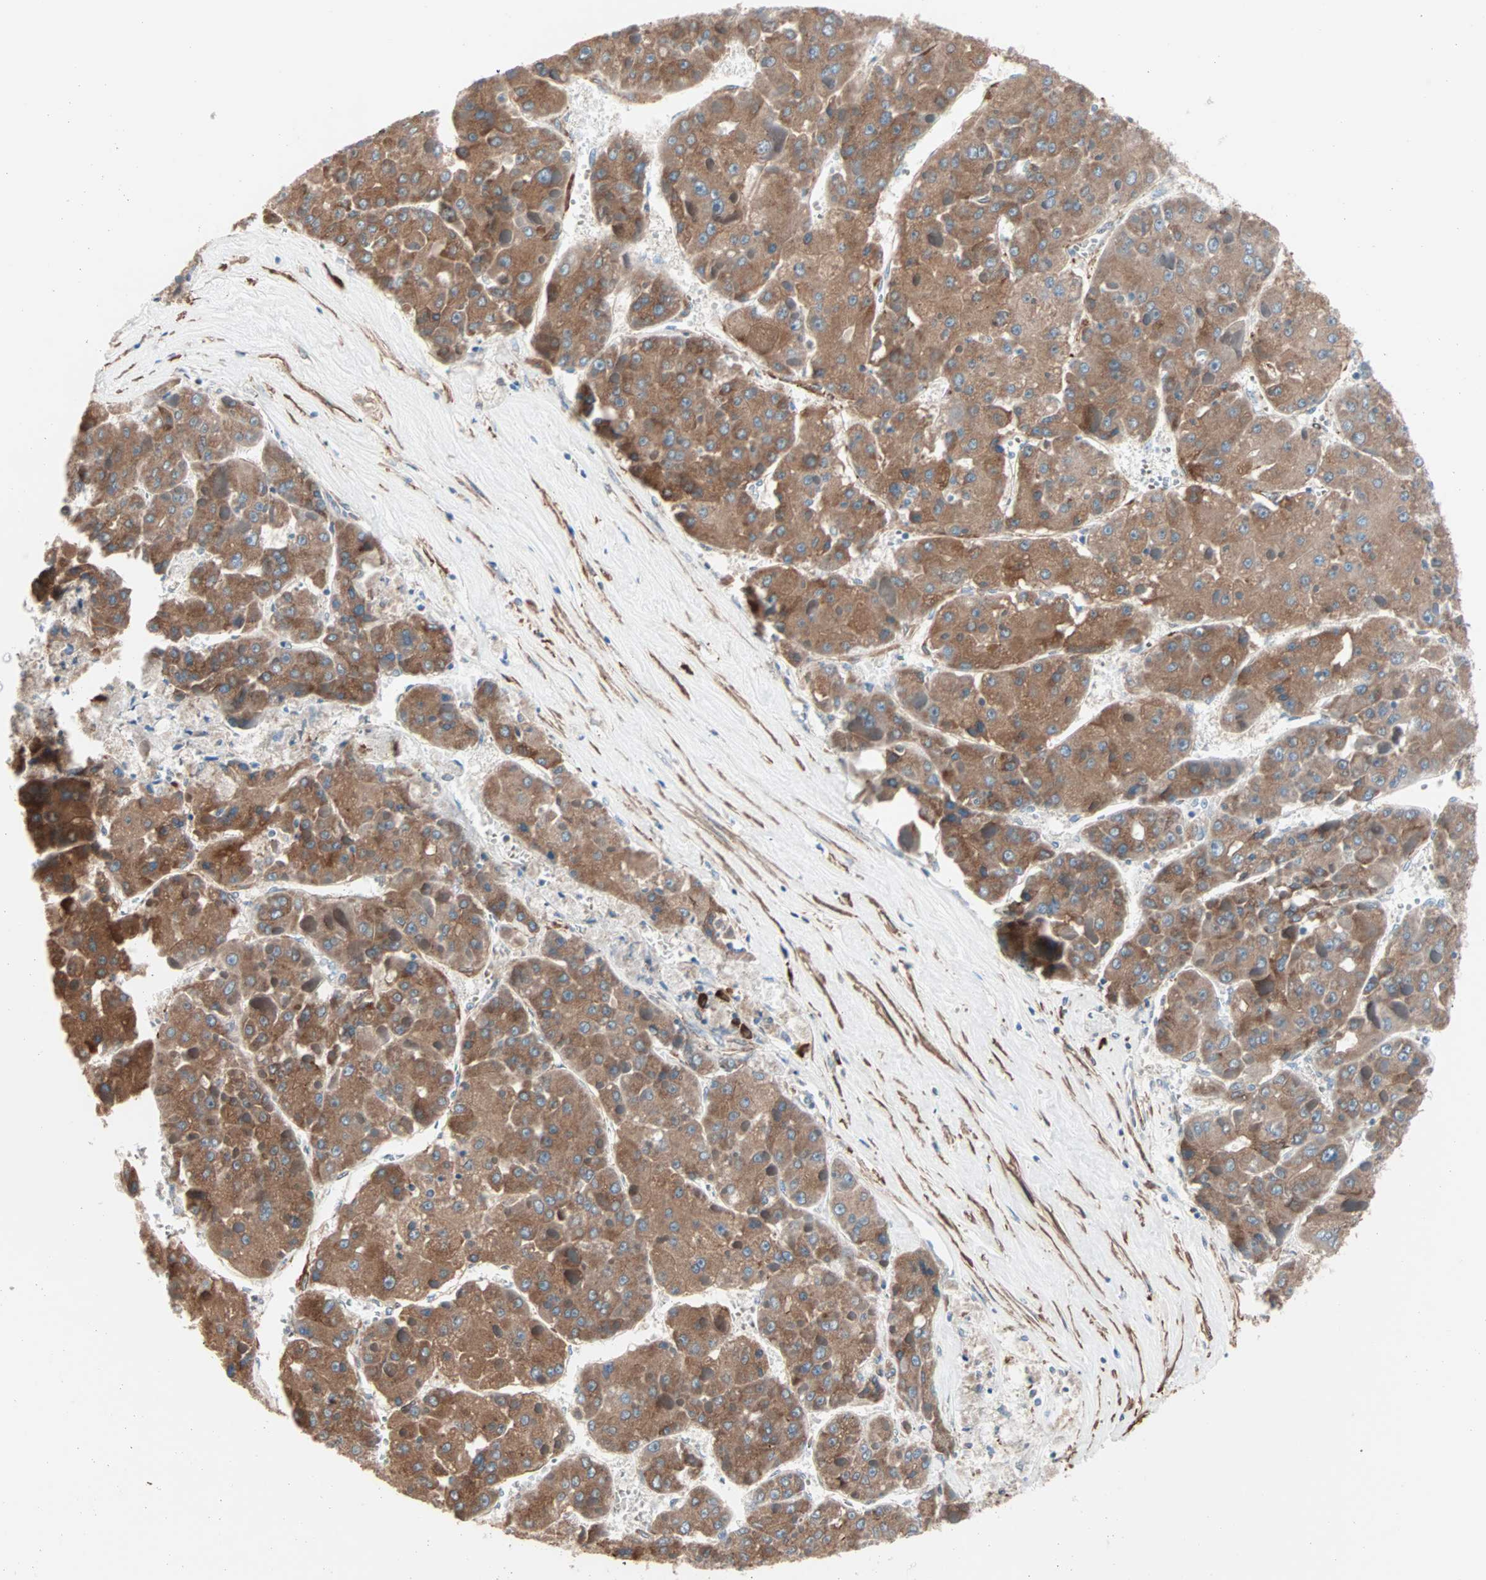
{"staining": {"intensity": "strong", "quantity": ">75%", "location": "cytoplasmic/membranous"}, "tissue": "liver cancer", "cell_type": "Tumor cells", "image_type": "cancer", "snomed": [{"axis": "morphology", "description": "Carcinoma, Hepatocellular, NOS"}, {"axis": "topography", "description": "Liver"}], "caption": "Immunohistochemical staining of liver hepatocellular carcinoma displays strong cytoplasmic/membranous protein staining in approximately >75% of tumor cells. (IHC, brightfield microscopy, high magnification).", "gene": "ALG5", "patient": {"sex": "female", "age": 73}}